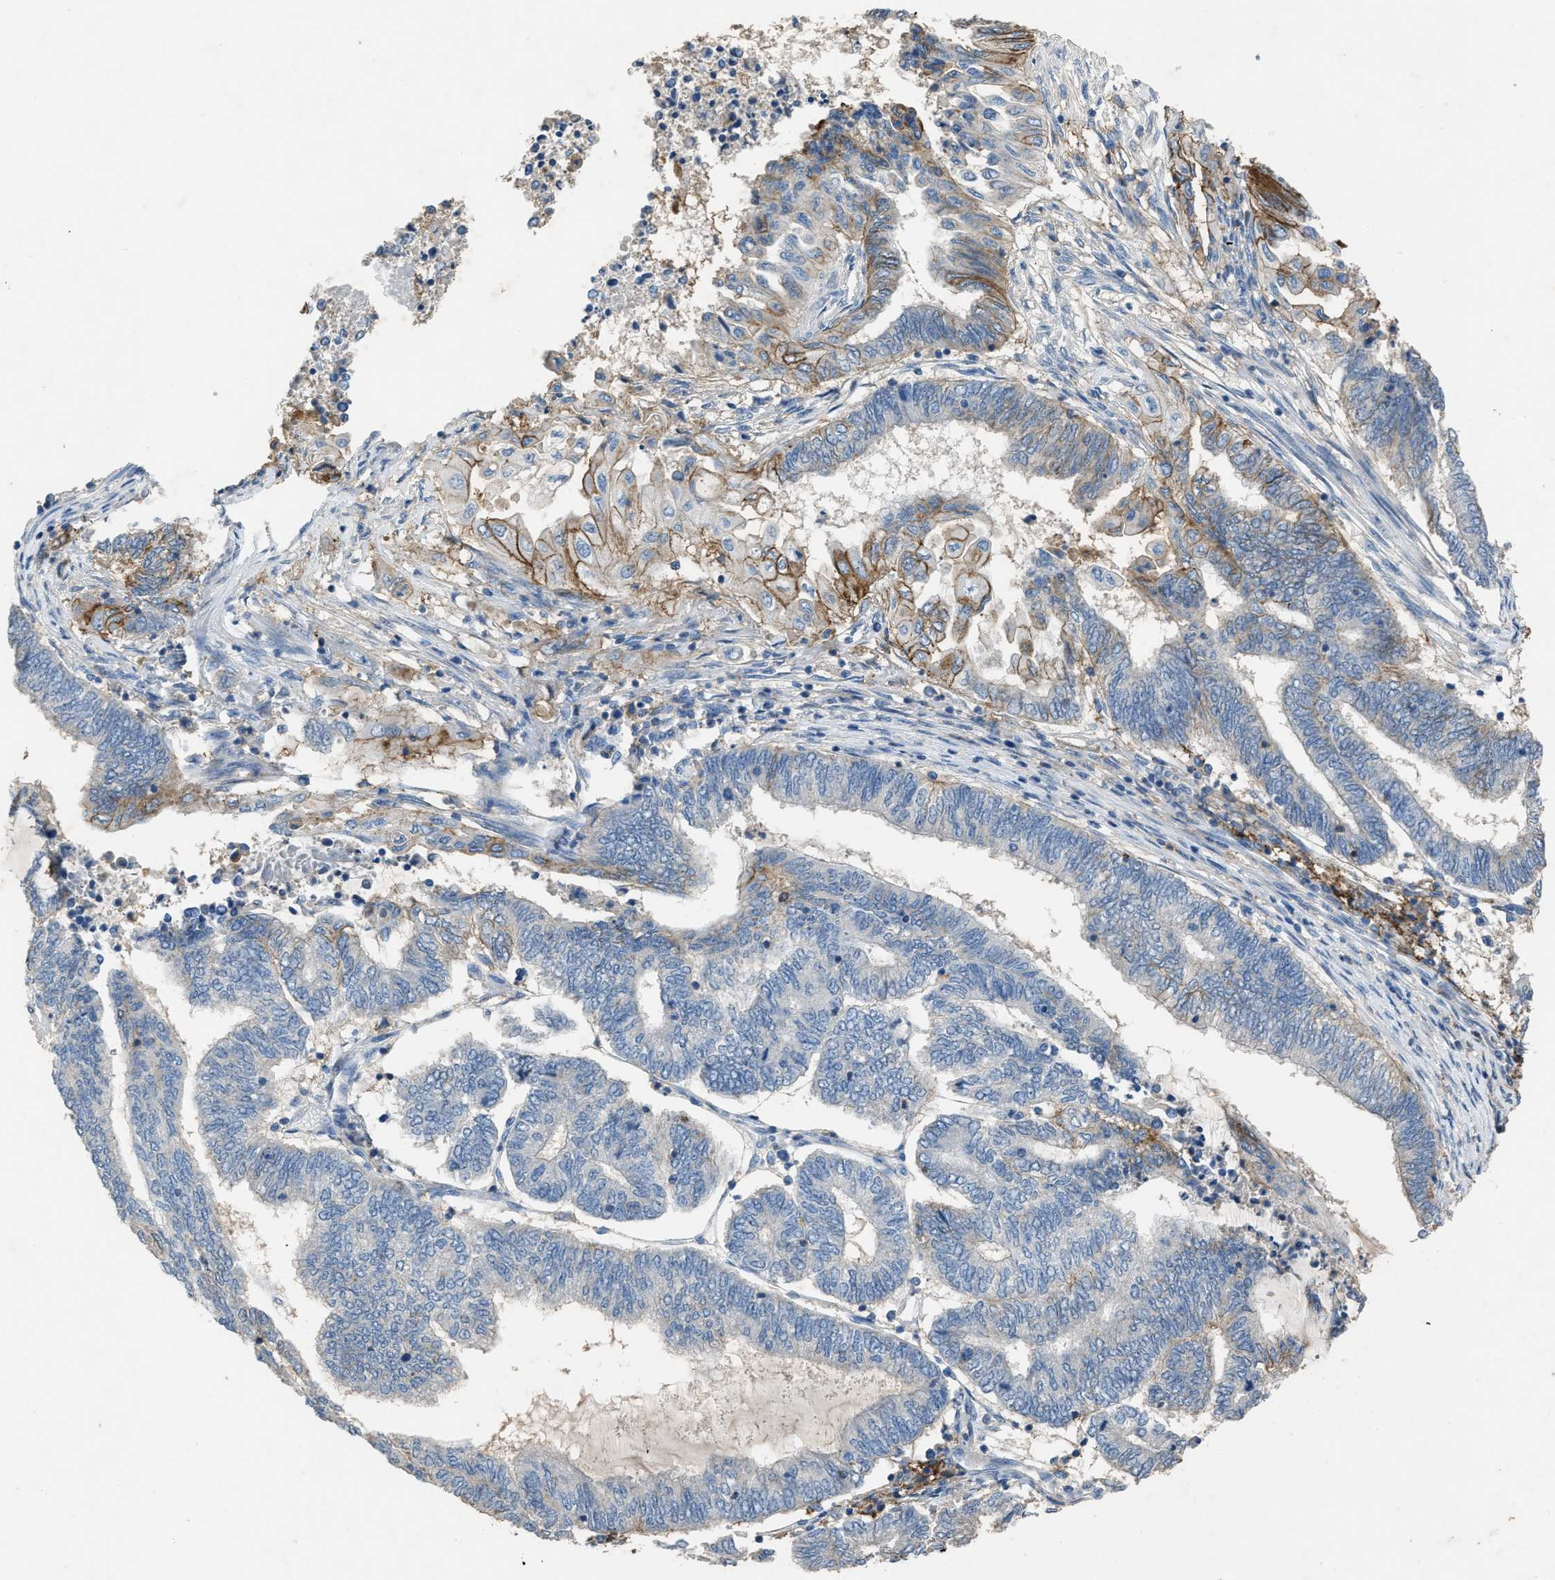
{"staining": {"intensity": "strong", "quantity": "<25%", "location": "cytoplasmic/membranous"}, "tissue": "endometrial cancer", "cell_type": "Tumor cells", "image_type": "cancer", "snomed": [{"axis": "morphology", "description": "Adenocarcinoma, NOS"}, {"axis": "topography", "description": "Uterus"}, {"axis": "topography", "description": "Endometrium"}], "caption": "DAB immunohistochemical staining of human endometrial cancer (adenocarcinoma) shows strong cytoplasmic/membranous protein positivity in about <25% of tumor cells.", "gene": "OR51E1", "patient": {"sex": "female", "age": 70}}